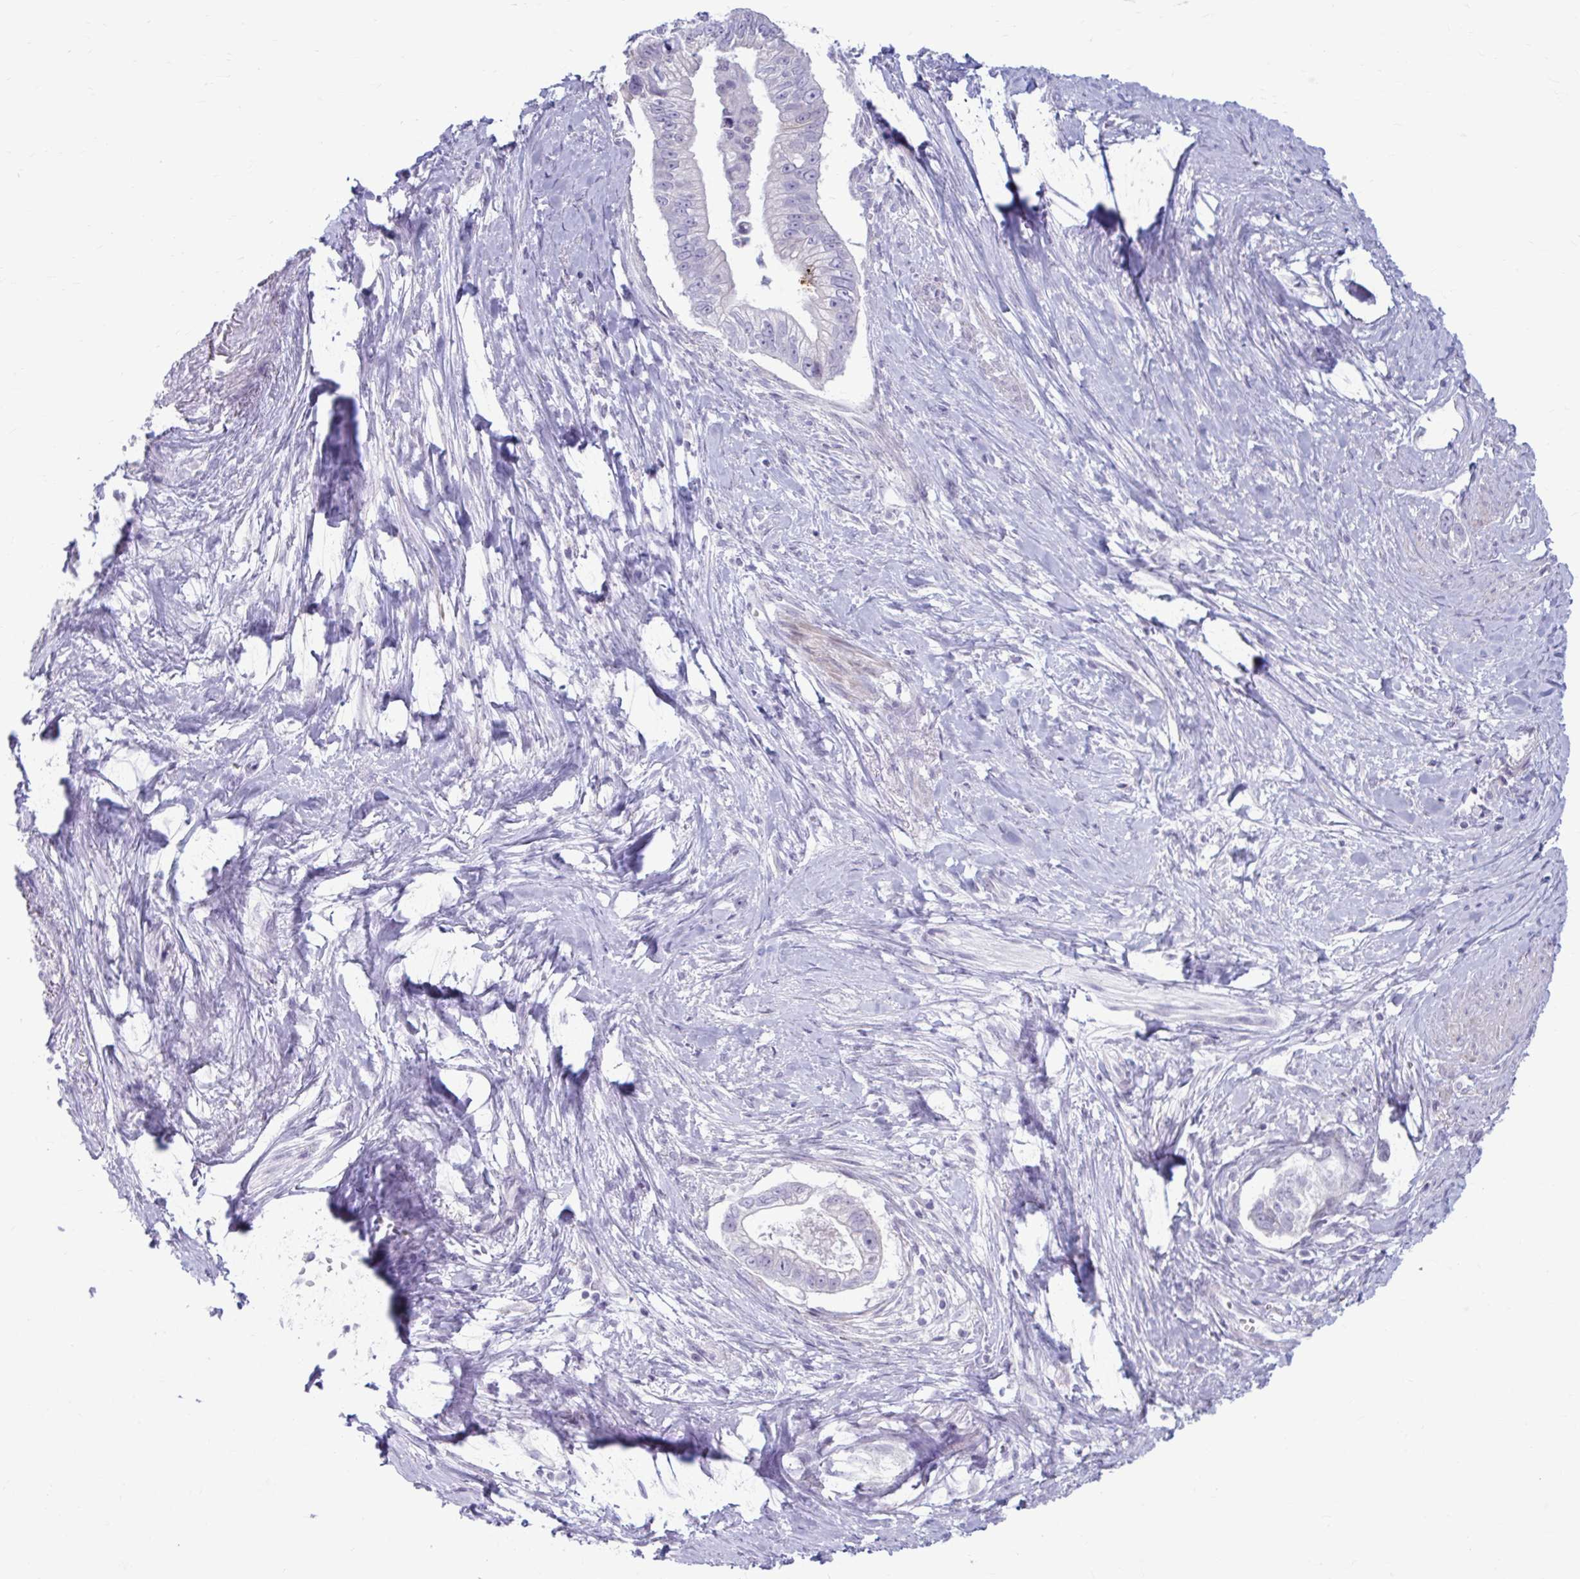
{"staining": {"intensity": "weak", "quantity": "<25%", "location": "cytoplasmic/membranous"}, "tissue": "pancreatic cancer", "cell_type": "Tumor cells", "image_type": "cancer", "snomed": [{"axis": "morphology", "description": "Adenocarcinoma, NOS"}, {"axis": "topography", "description": "Pancreas"}], "caption": "Pancreatic cancer (adenocarcinoma) stained for a protein using IHC exhibits no expression tumor cells.", "gene": "MSMO1", "patient": {"sex": "male", "age": 70}}